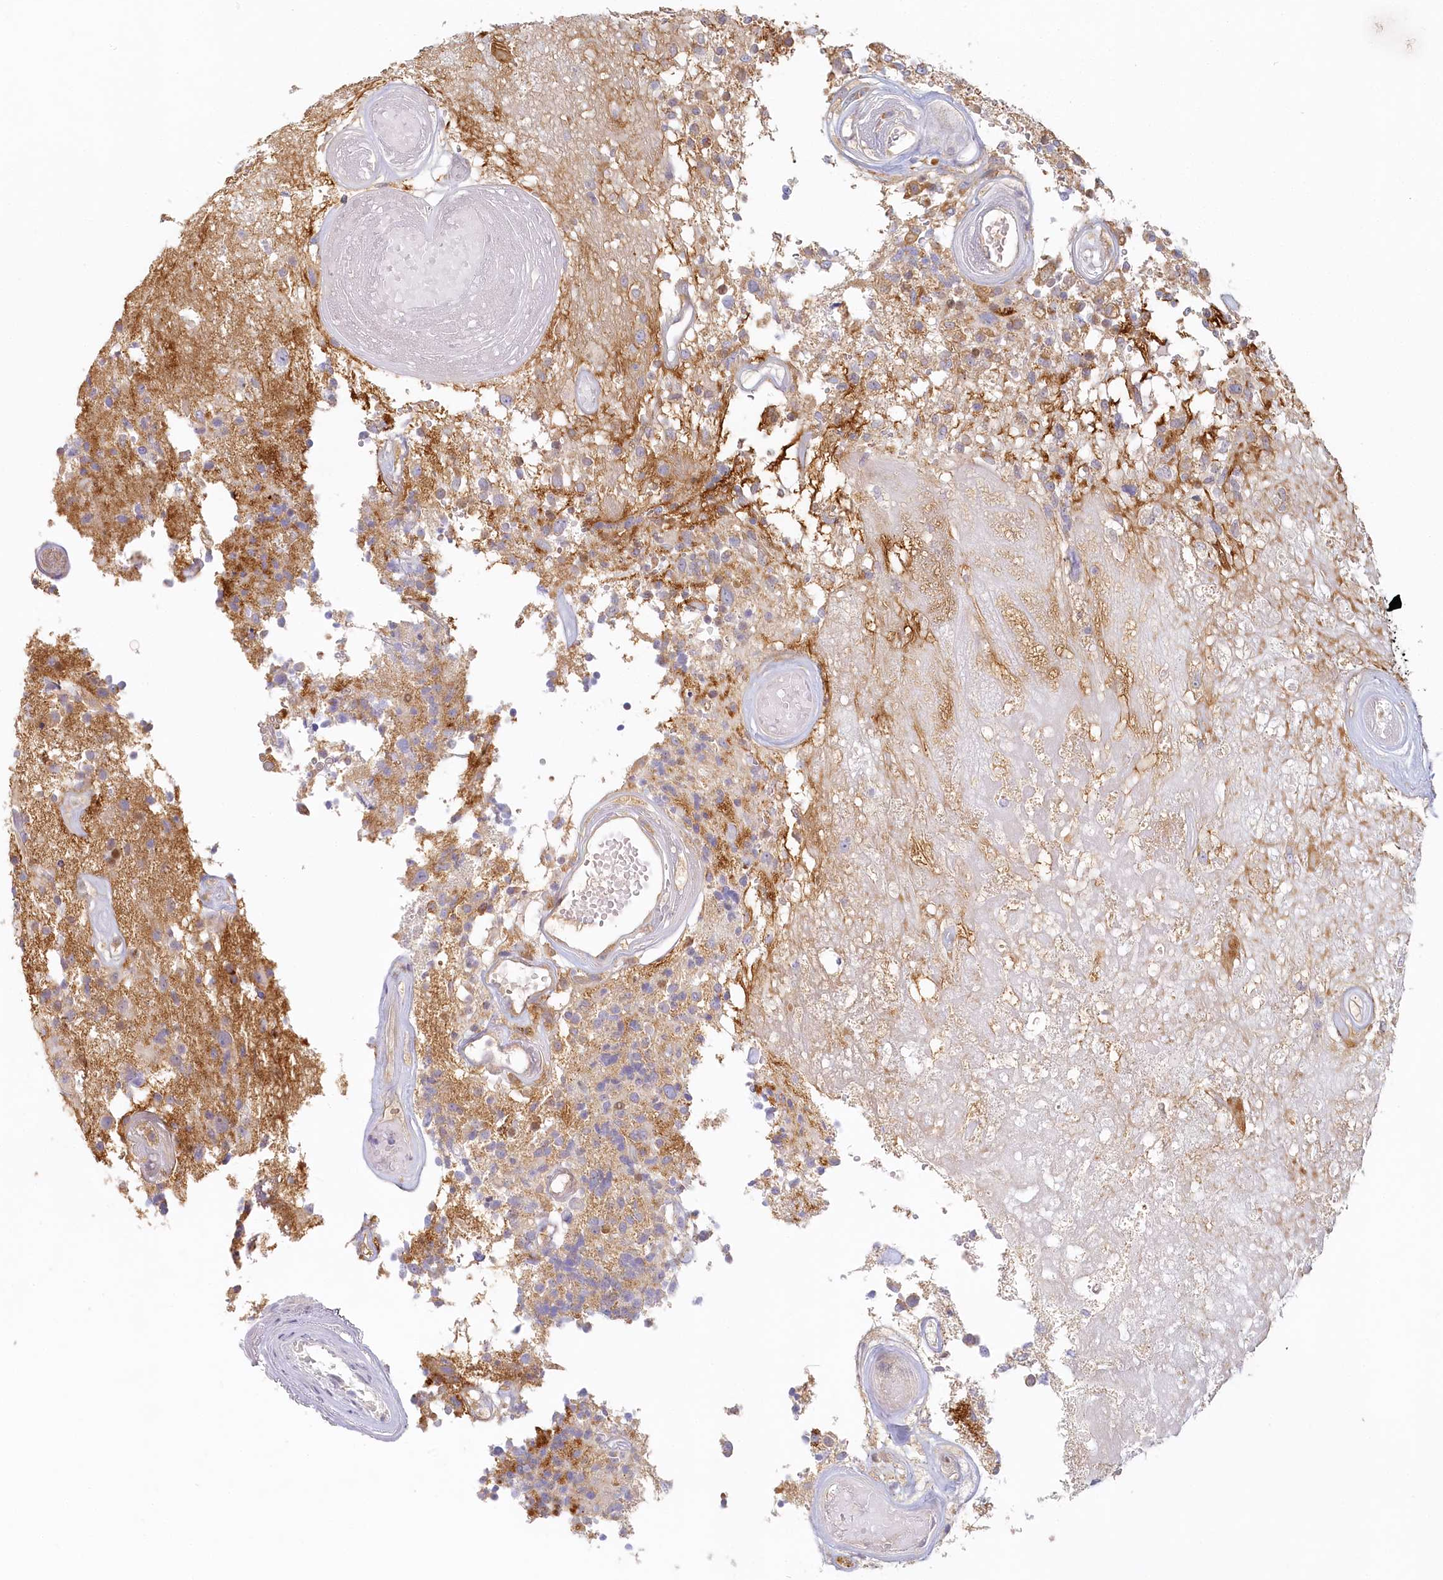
{"staining": {"intensity": "negative", "quantity": "none", "location": "none"}, "tissue": "glioma", "cell_type": "Tumor cells", "image_type": "cancer", "snomed": [{"axis": "morphology", "description": "Glioma, malignant, High grade"}, {"axis": "morphology", "description": "Glioblastoma, NOS"}, {"axis": "topography", "description": "Brain"}], "caption": "Immunohistochemistry of human glioma displays no positivity in tumor cells.", "gene": "VSIG1", "patient": {"sex": "male", "age": 60}}